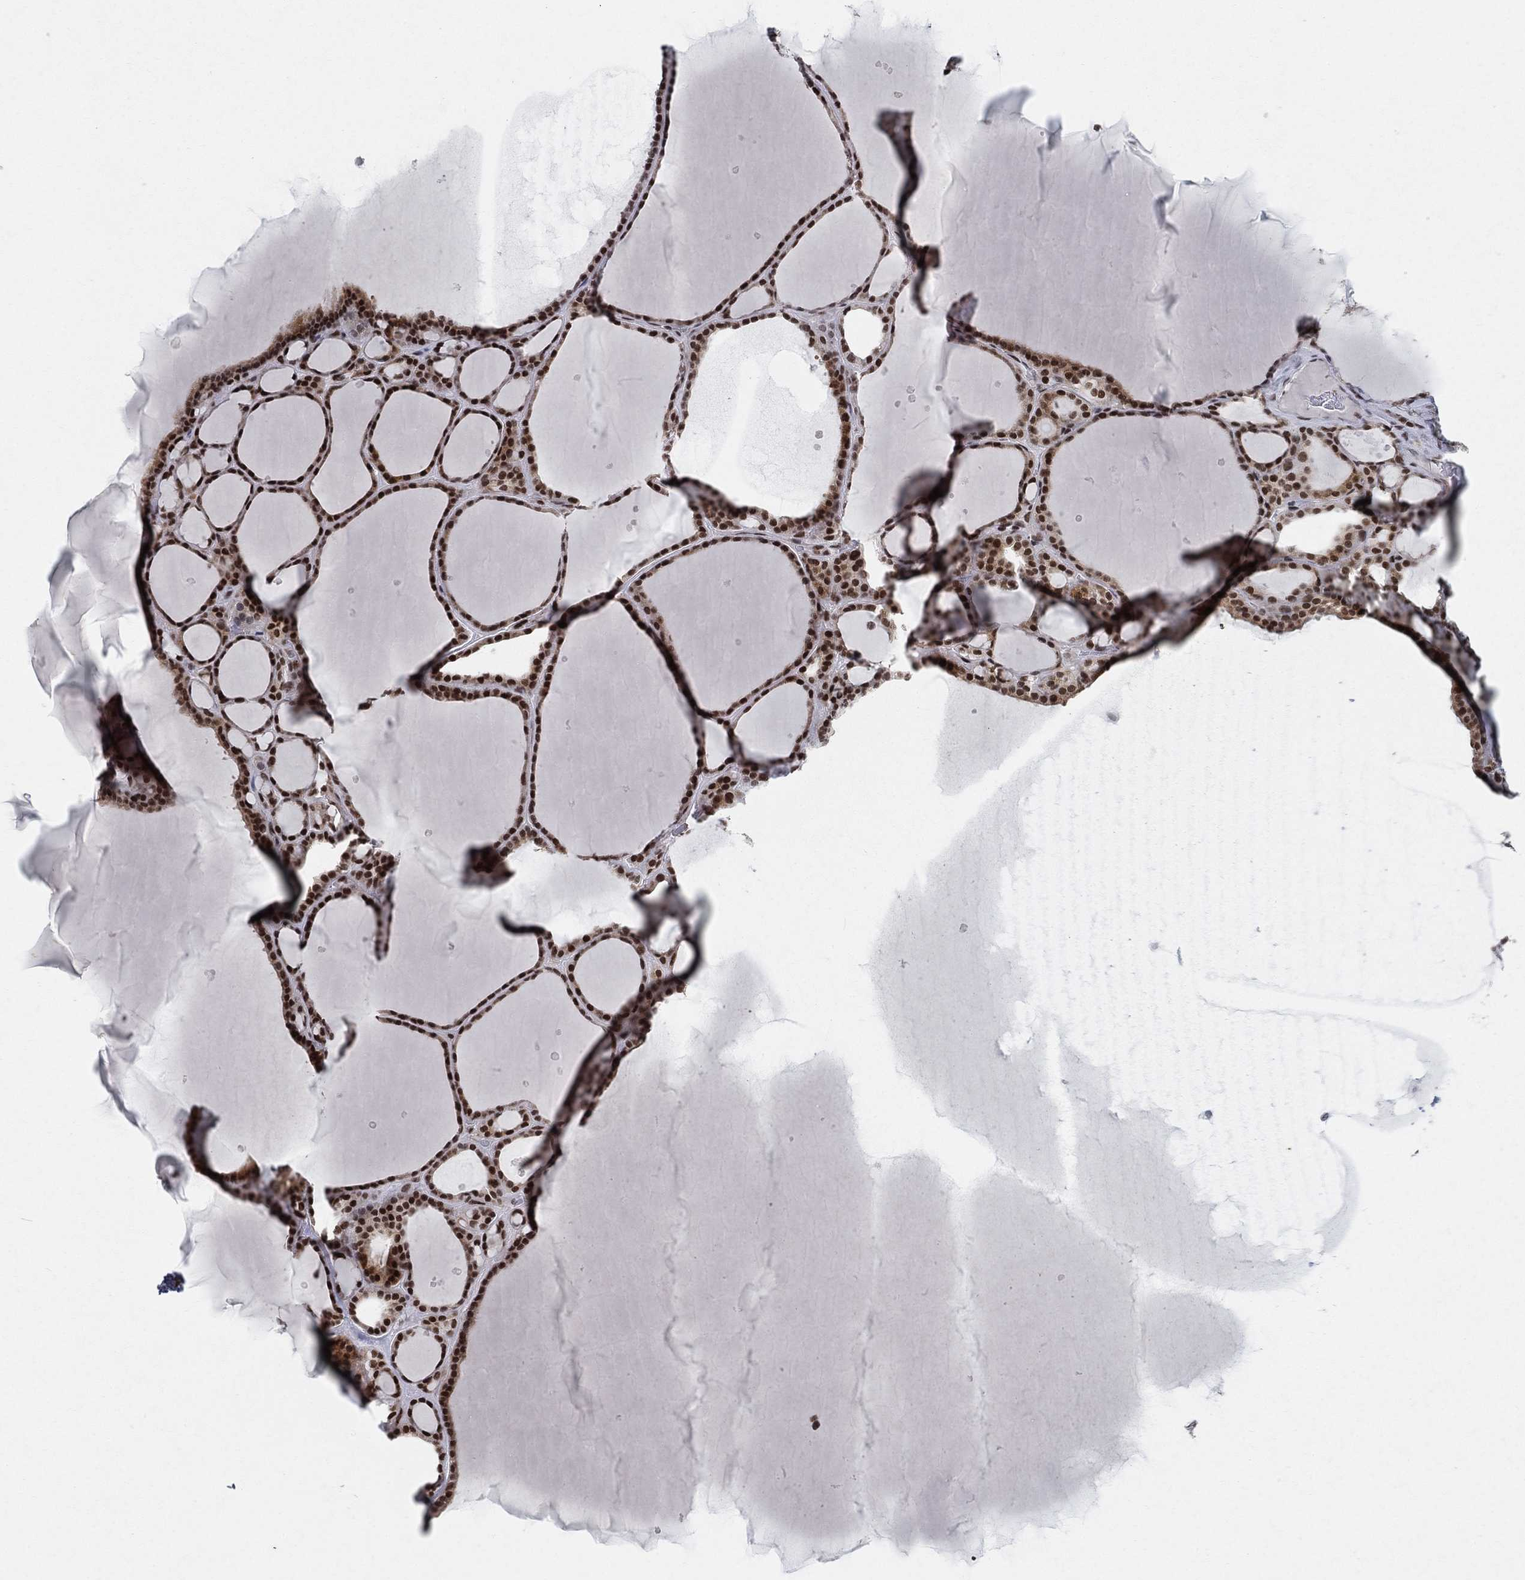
{"staining": {"intensity": "strong", "quantity": ">75%", "location": "nuclear"}, "tissue": "thyroid gland", "cell_type": "Glandular cells", "image_type": "normal", "snomed": [{"axis": "morphology", "description": "Normal tissue, NOS"}, {"axis": "topography", "description": "Thyroid gland"}], "caption": "IHC image of unremarkable thyroid gland: thyroid gland stained using IHC shows high levels of strong protein expression localized specifically in the nuclear of glandular cells, appearing as a nuclear brown color.", "gene": "DDX27", "patient": {"sex": "male", "age": 63}}